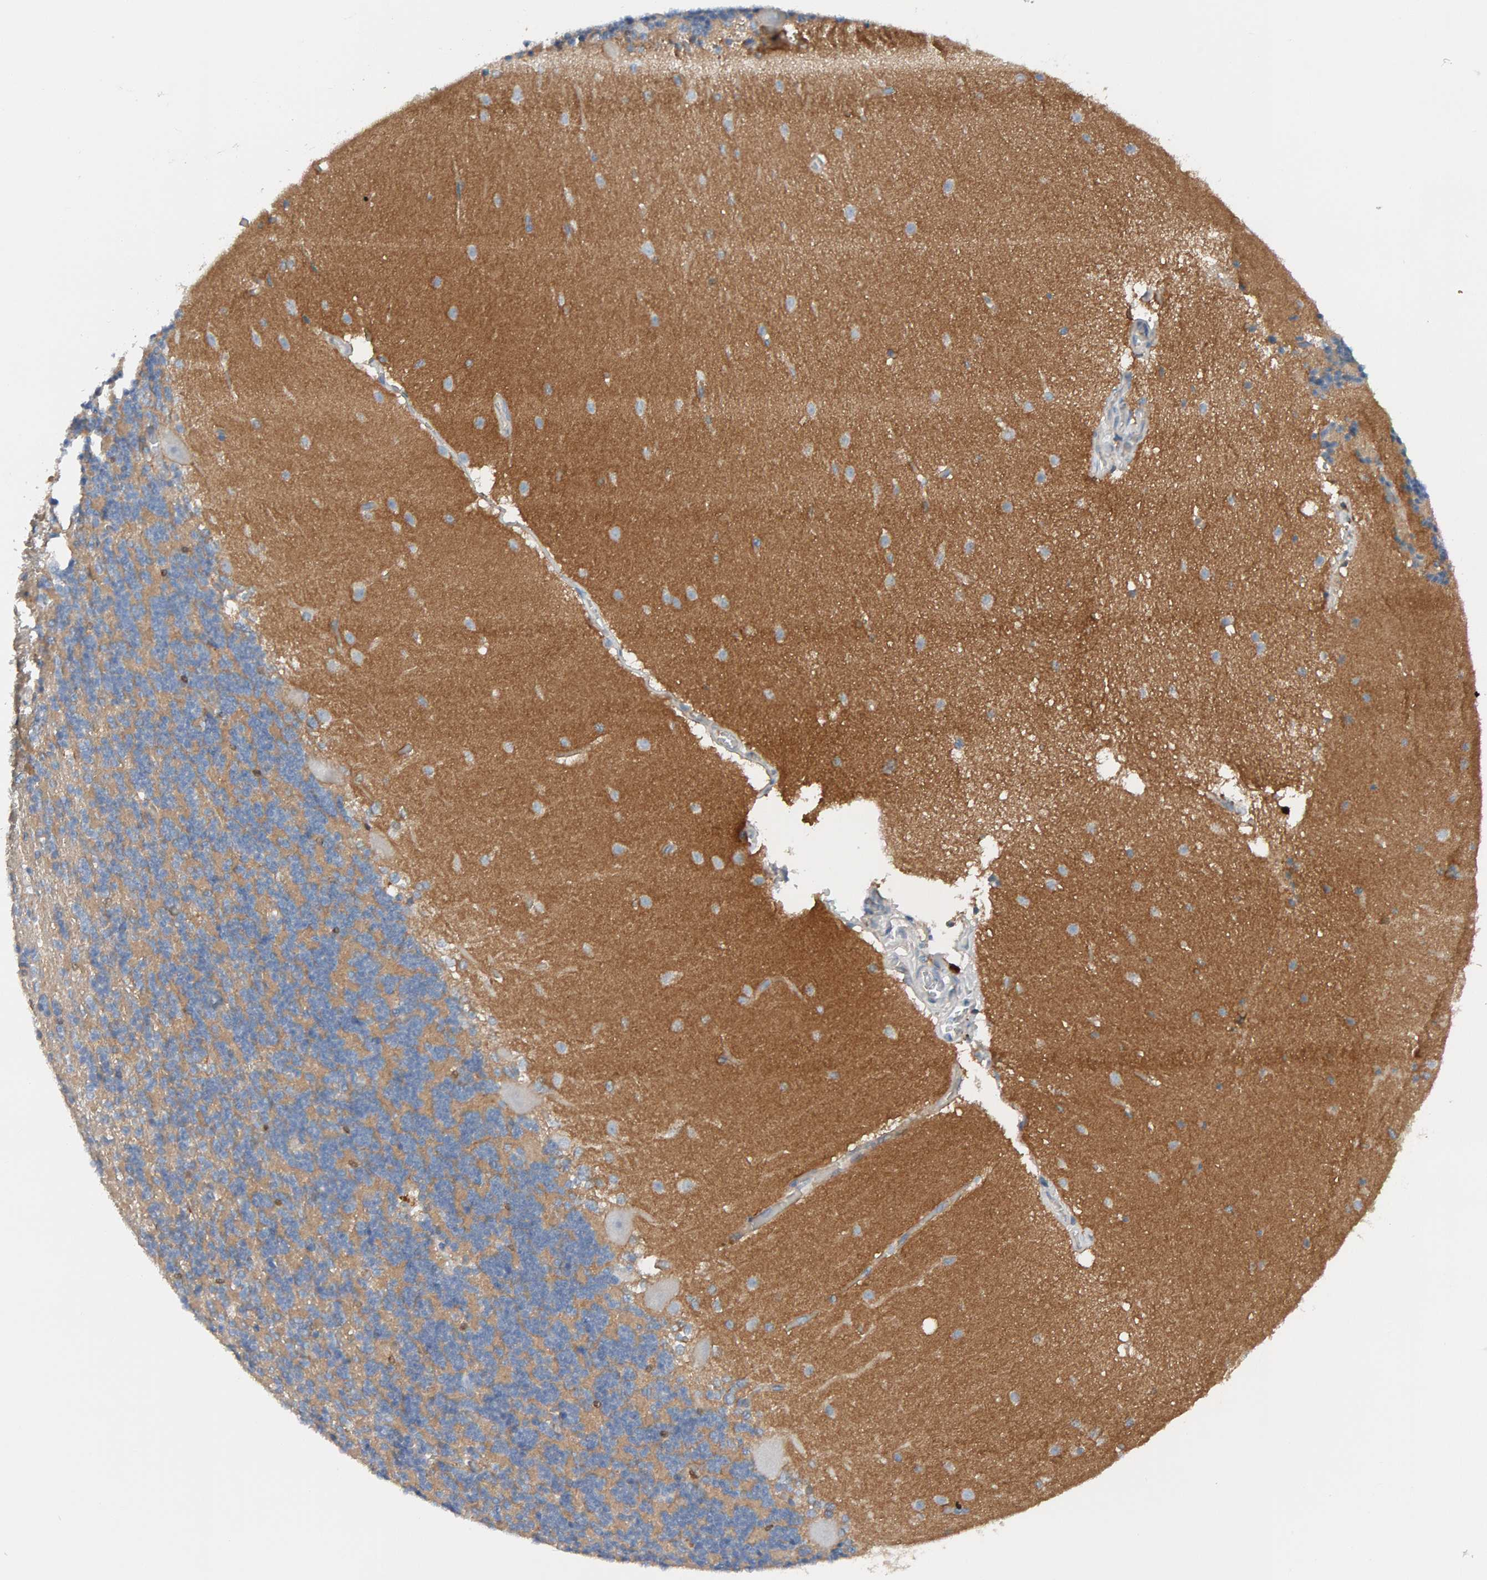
{"staining": {"intensity": "weak", "quantity": ">75%", "location": "cytoplasmic/membranous"}, "tissue": "cerebellum", "cell_type": "Cells in granular layer", "image_type": "normal", "snomed": [{"axis": "morphology", "description": "Normal tissue, NOS"}, {"axis": "topography", "description": "Cerebellum"}], "caption": "Immunohistochemical staining of normal human cerebellum demonstrates weak cytoplasmic/membranous protein expression in approximately >75% of cells in granular layer.", "gene": "FYN", "patient": {"sex": "female", "age": 19}}